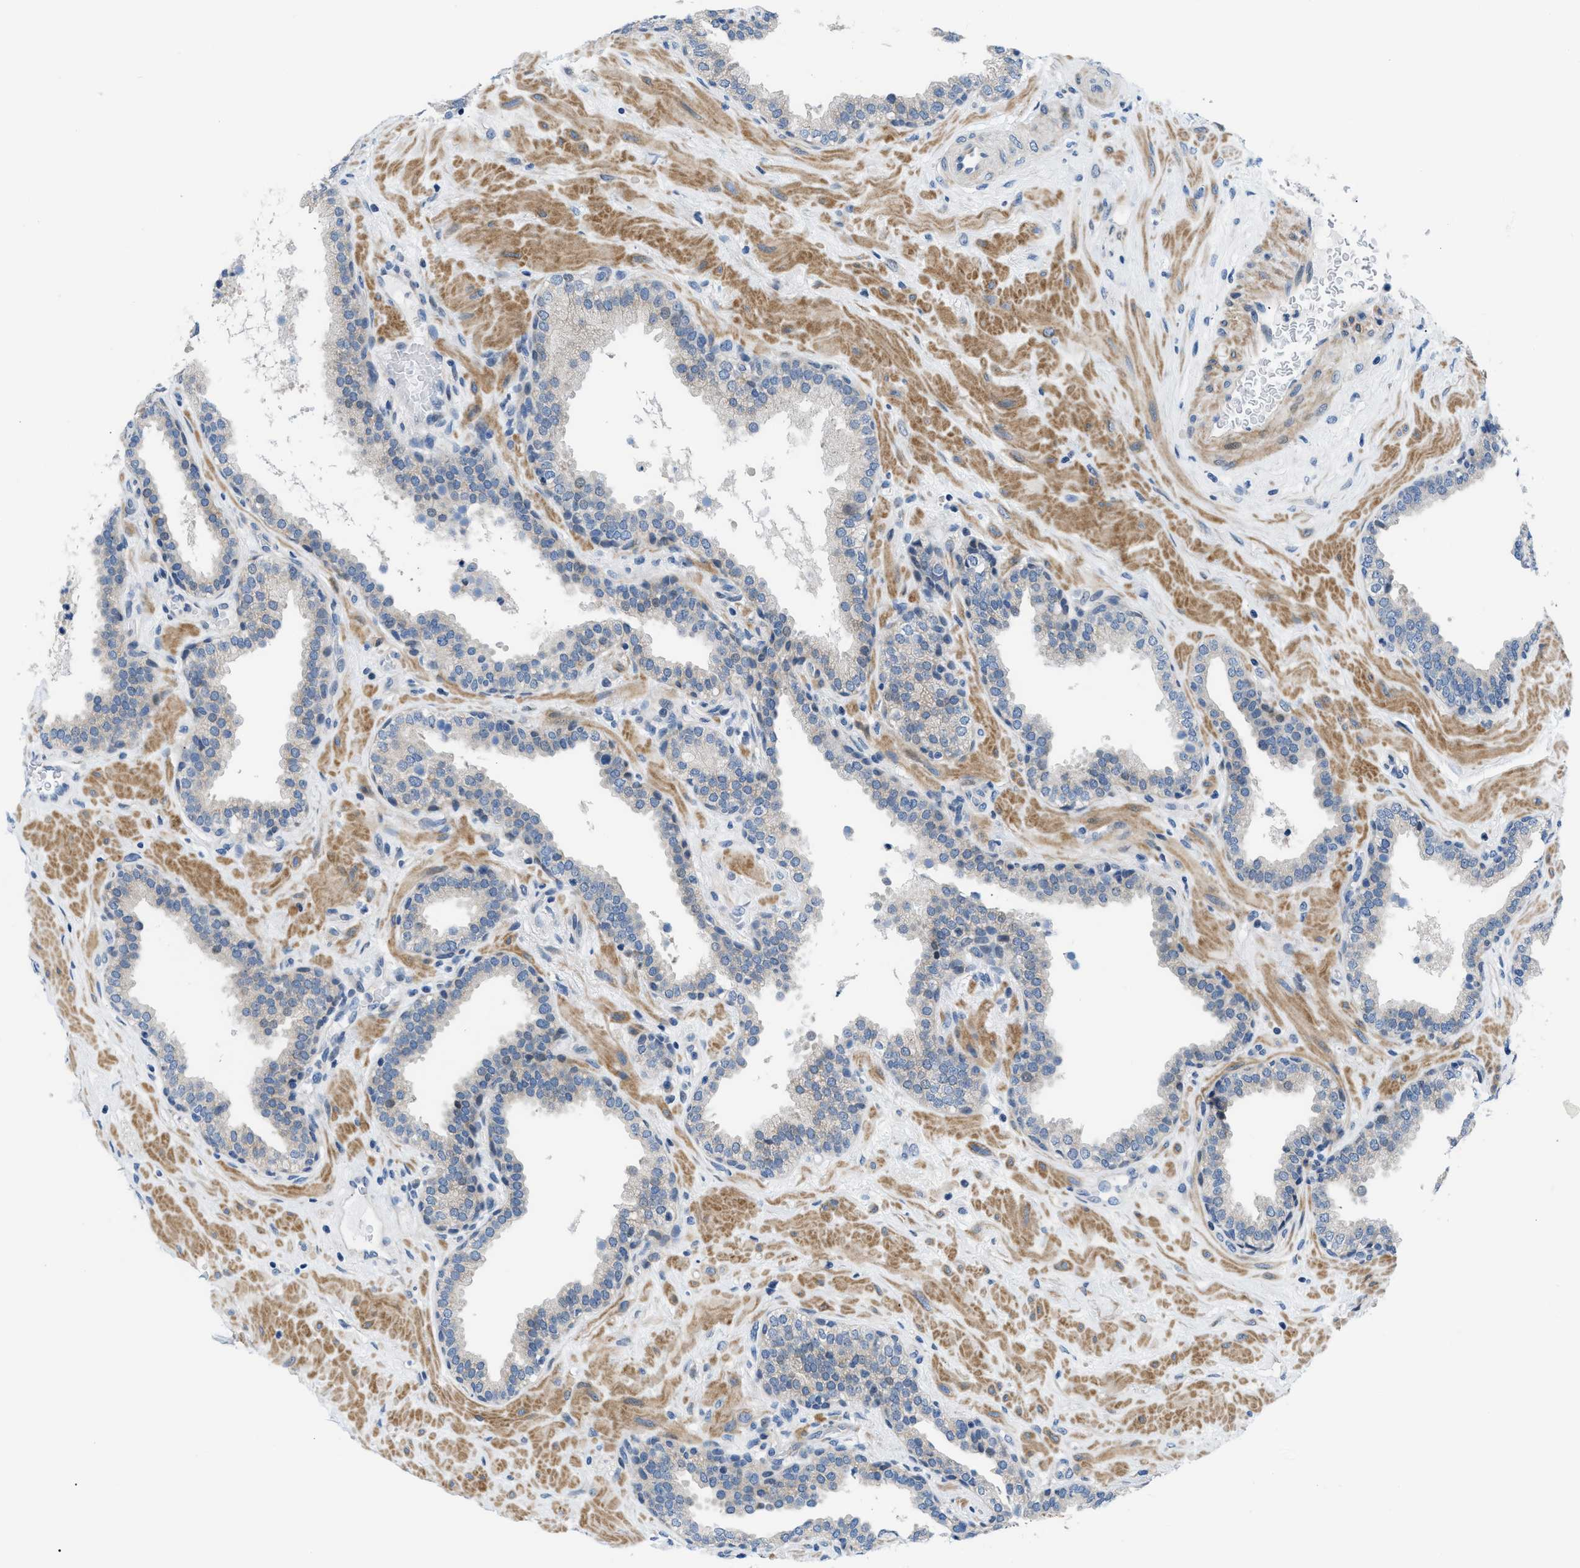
{"staining": {"intensity": "weak", "quantity": "<25%", "location": "cytoplasmic/membranous"}, "tissue": "prostate", "cell_type": "Glandular cells", "image_type": "normal", "snomed": [{"axis": "morphology", "description": "Normal tissue, NOS"}, {"axis": "topography", "description": "Prostate"}], "caption": "Image shows no protein positivity in glandular cells of normal prostate. (Immunohistochemistry, brightfield microscopy, high magnification).", "gene": "FDCSP", "patient": {"sex": "male", "age": 51}}